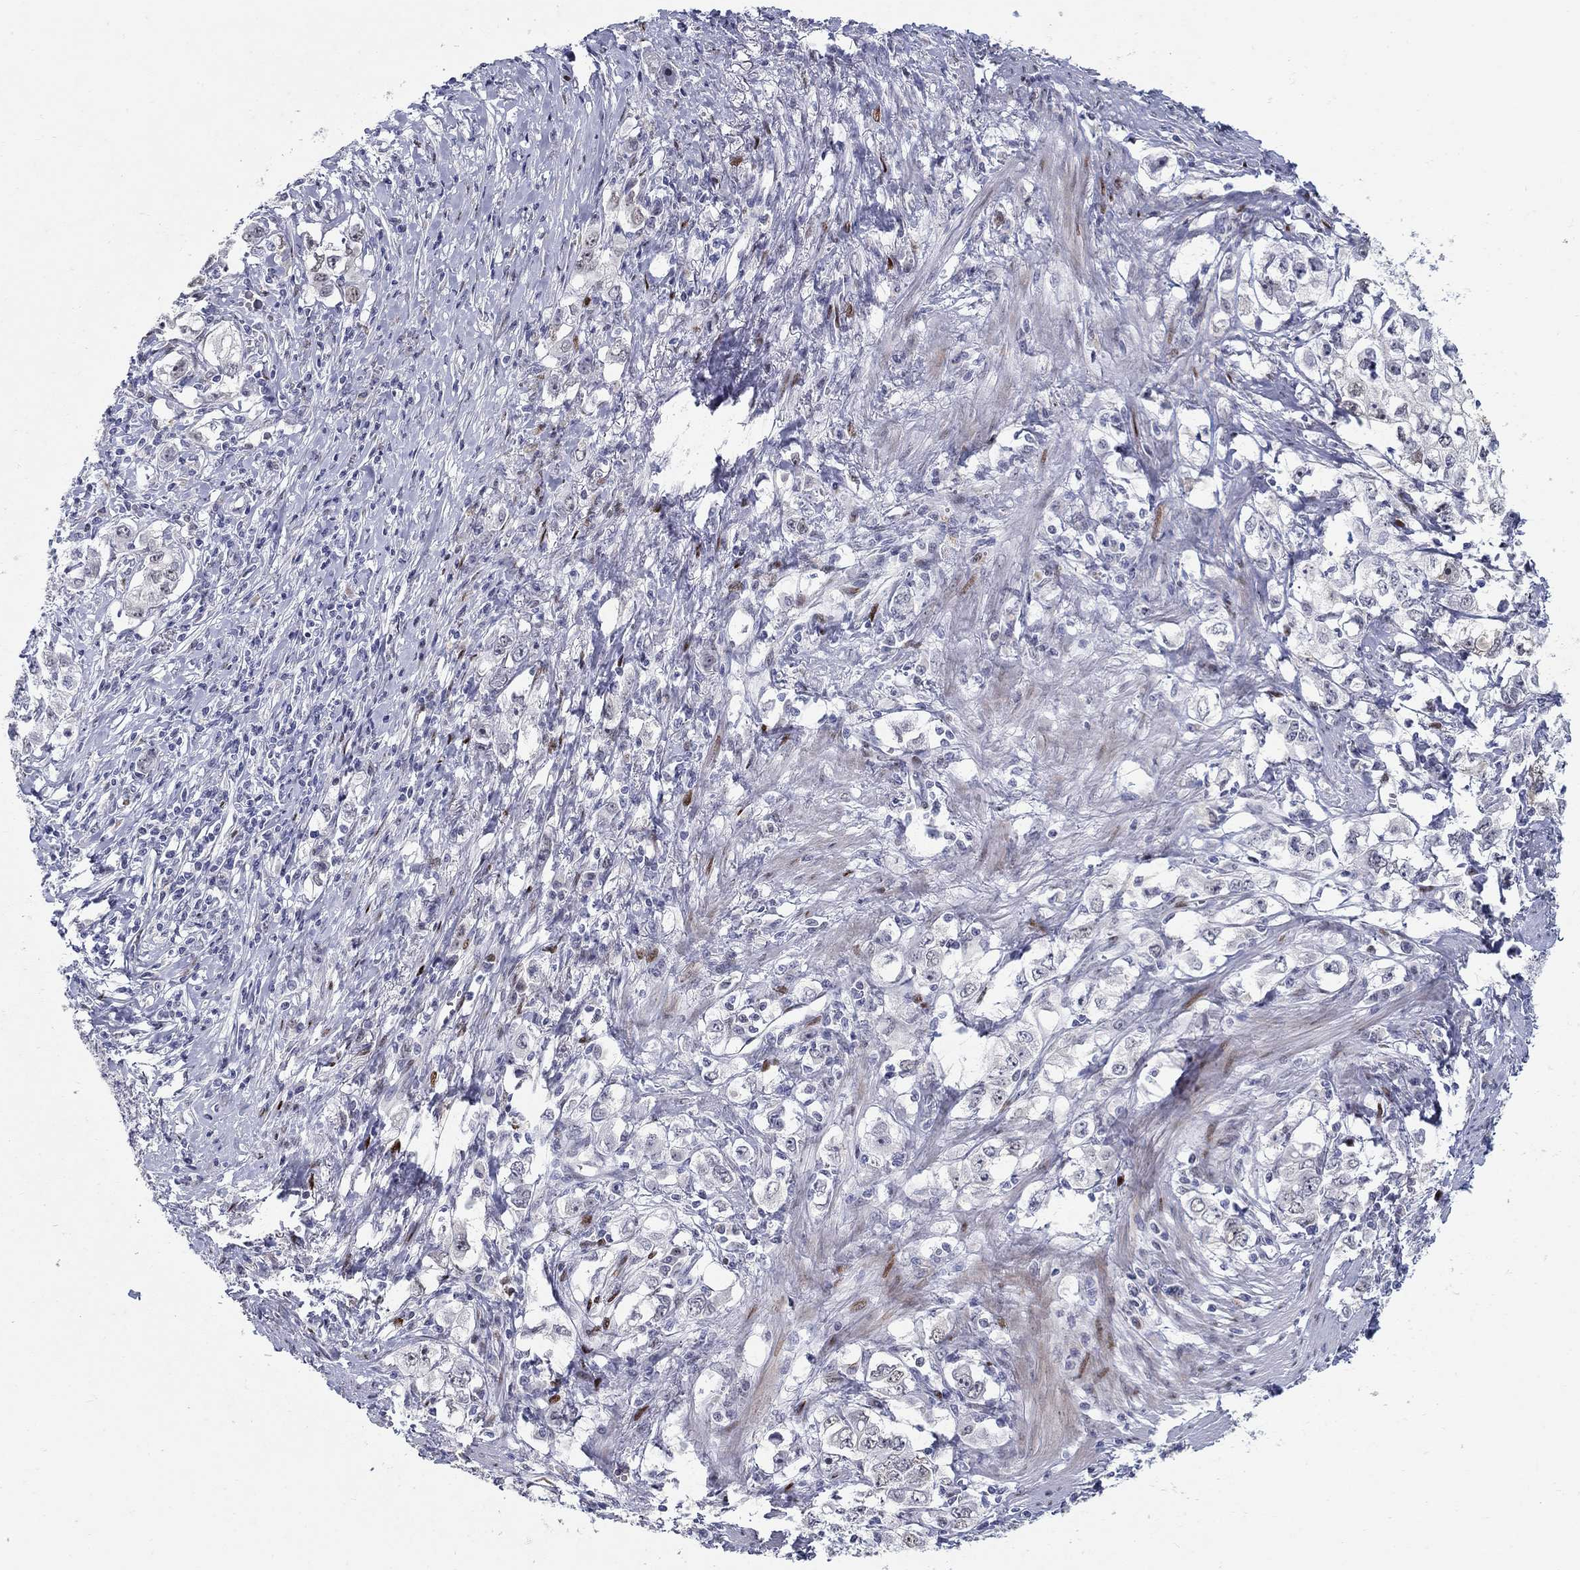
{"staining": {"intensity": "negative", "quantity": "none", "location": "none"}, "tissue": "stomach cancer", "cell_type": "Tumor cells", "image_type": "cancer", "snomed": [{"axis": "morphology", "description": "Adenocarcinoma, NOS"}, {"axis": "topography", "description": "Stomach, lower"}], "caption": "This micrograph is of stomach cancer (adenocarcinoma) stained with IHC to label a protein in brown with the nuclei are counter-stained blue. There is no expression in tumor cells. The staining was performed using DAB (3,3'-diaminobenzidine) to visualize the protein expression in brown, while the nuclei were stained in blue with hematoxylin (Magnification: 20x).", "gene": "RAPGEF5", "patient": {"sex": "female", "age": 72}}